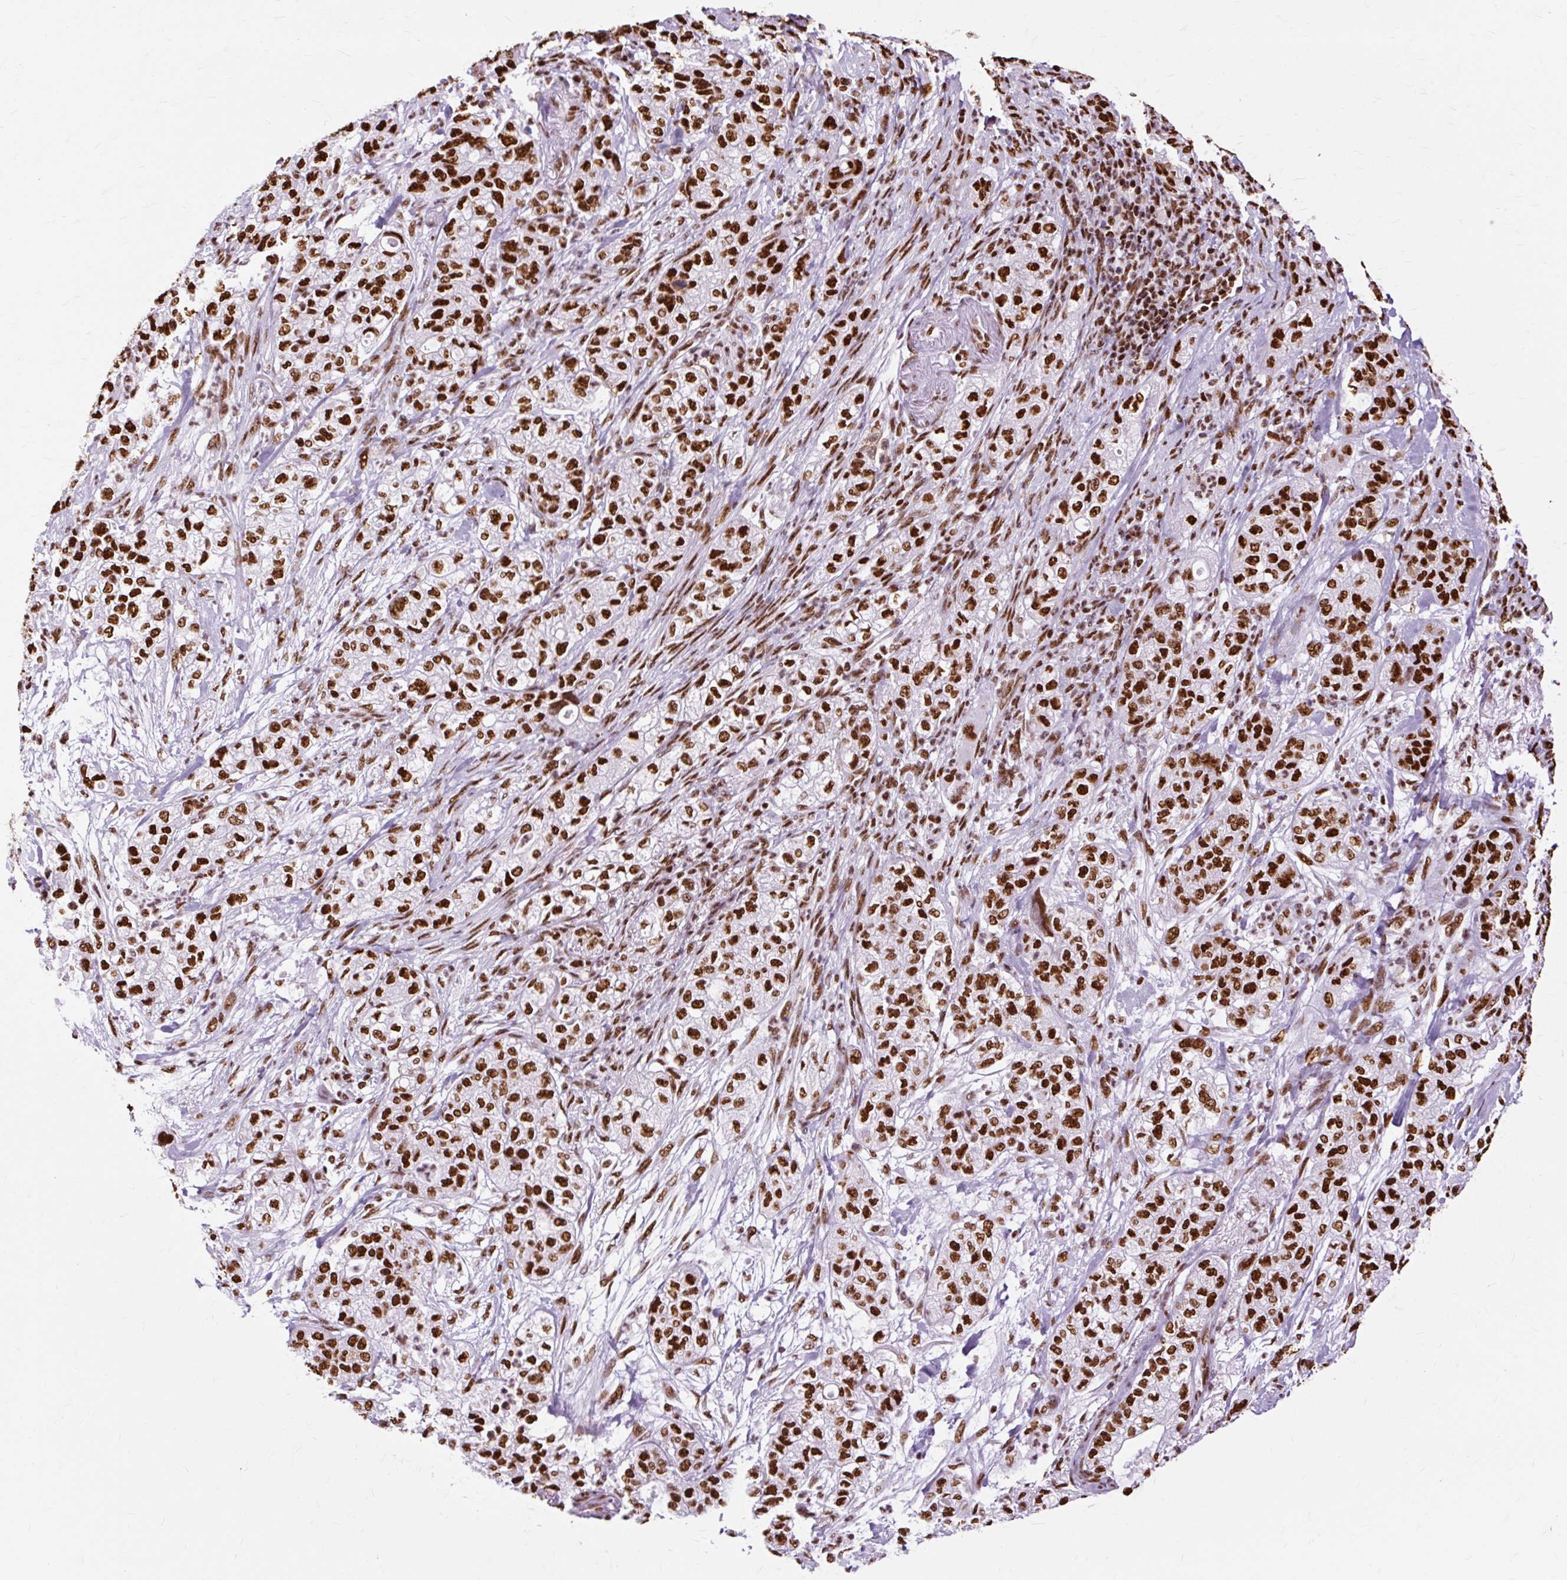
{"staining": {"intensity": "strong", "quantity": ">75%", "location": "nuclear"}, "tissue": "pancreatic cancer", "cell_type": "Tumor cells", "image_type": "cancer", "snomed": [{"axis": "morphology", "description": "Adenocarcinoma, NOS"}, {"axis": "topography", "description": "Pancreas"}], "caption": "Brown immunohistochemical staining in pancreatic adenocarcinoma displays strong nuclear staining in approximately >75% of tumor cells.", "gene": "XRCC6", "patient": {"sex": "female", "age": 78}}